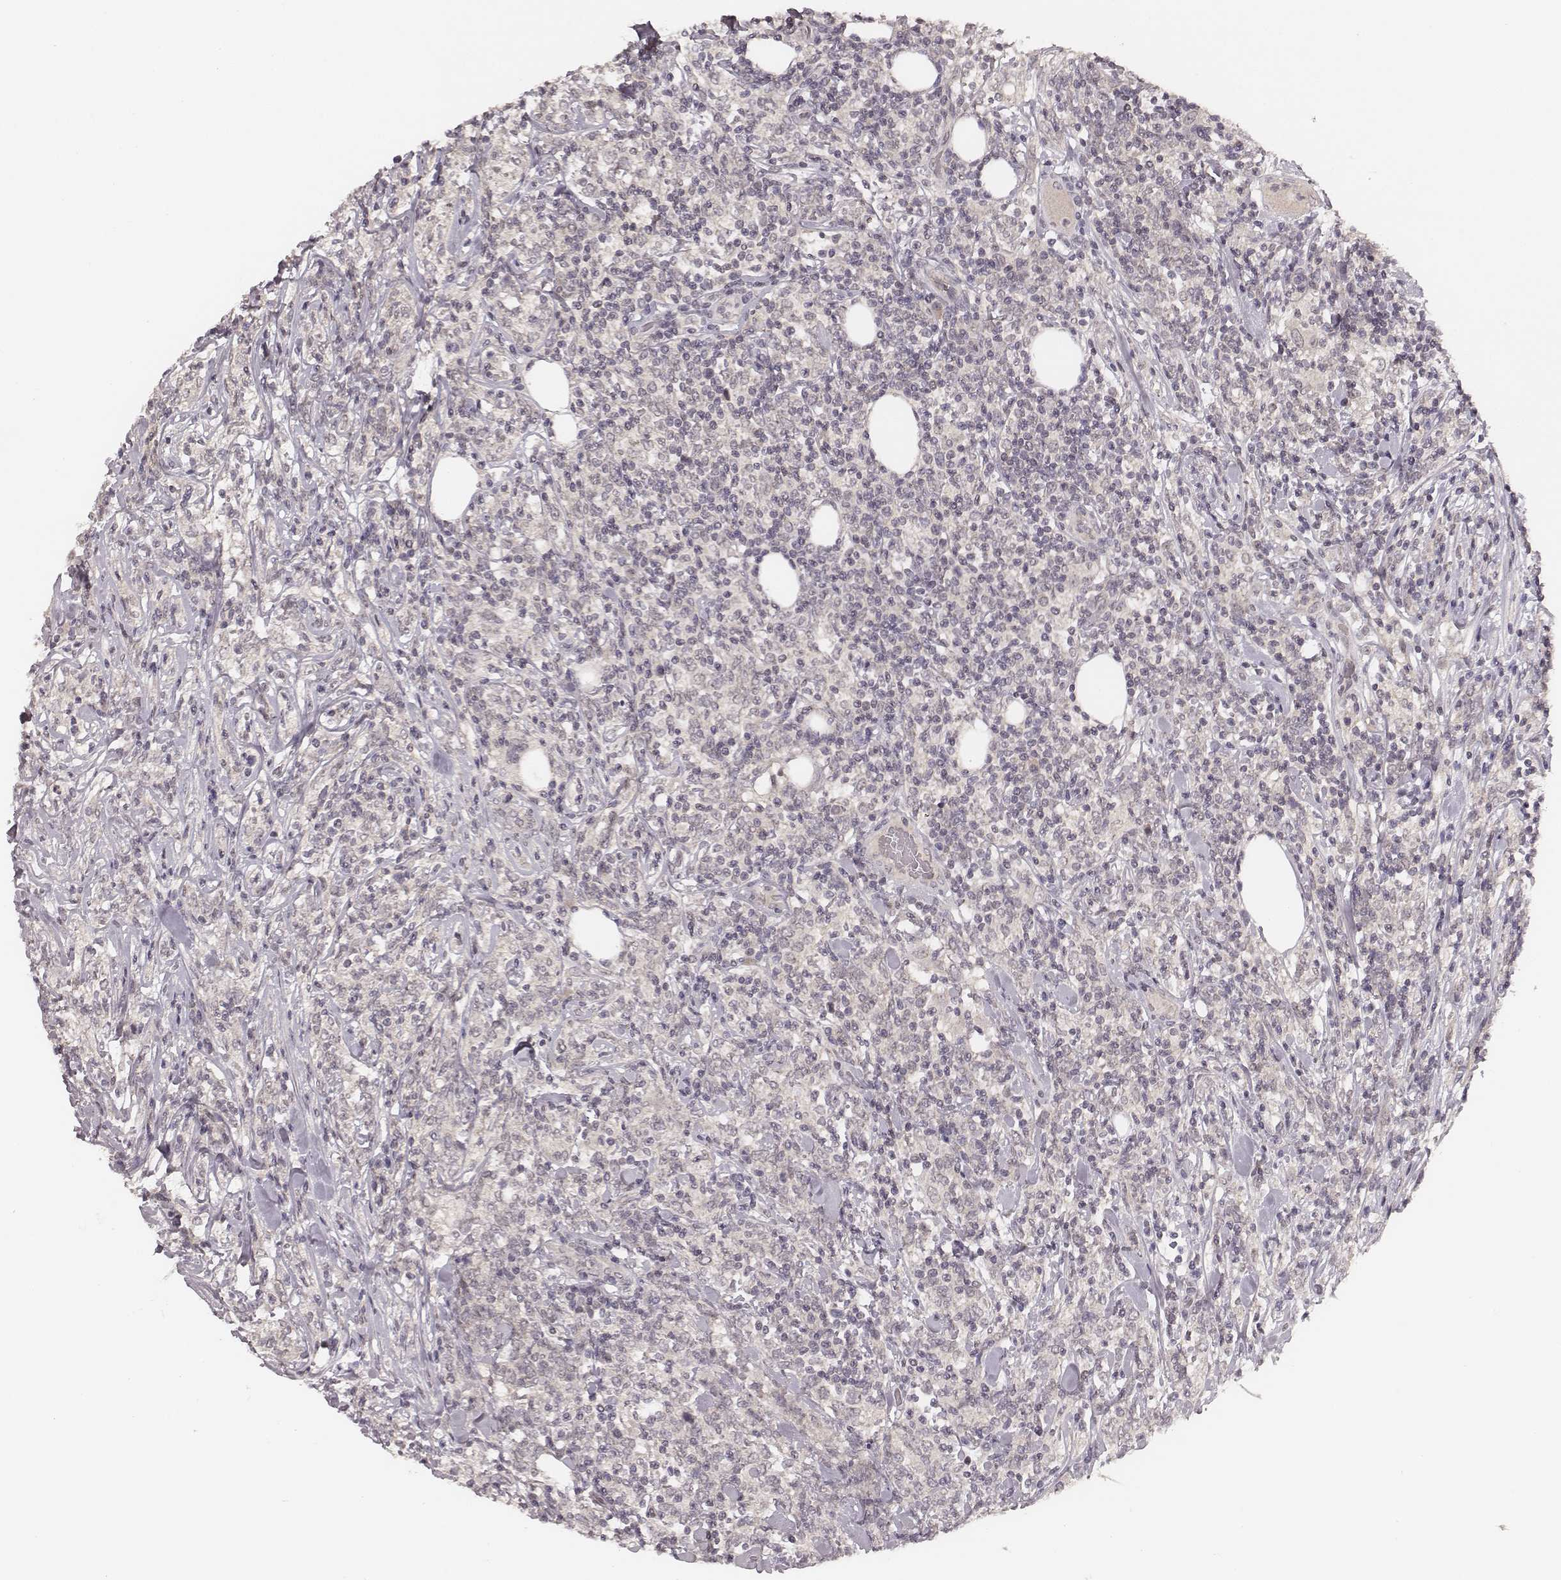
{"staining": {"intensity": "negative", "quantity": "none", "location": "none"}, "tissue": "lymphoma", "cell_type": "Tumor cells", "image_type": "cancer", "snomed": [{"axis": "morphology", "description": "Malignant lymphoma, non-Hodgkin's type, High grade"}, {"axis": "topography", "description": "Lymph node"}], "caption": "Immunohistochemistry photomicrograph of lymphoma stained for a protein (brown), which exhibits no positivity in tumor cells. The staining is performed using DAB (3,3'-diaminobenzidine) brown chromogen with nuclei counter-stained in using hematoxylin.", "gene": "LY6K", "patient": {"sex": "female", "age": 84}}